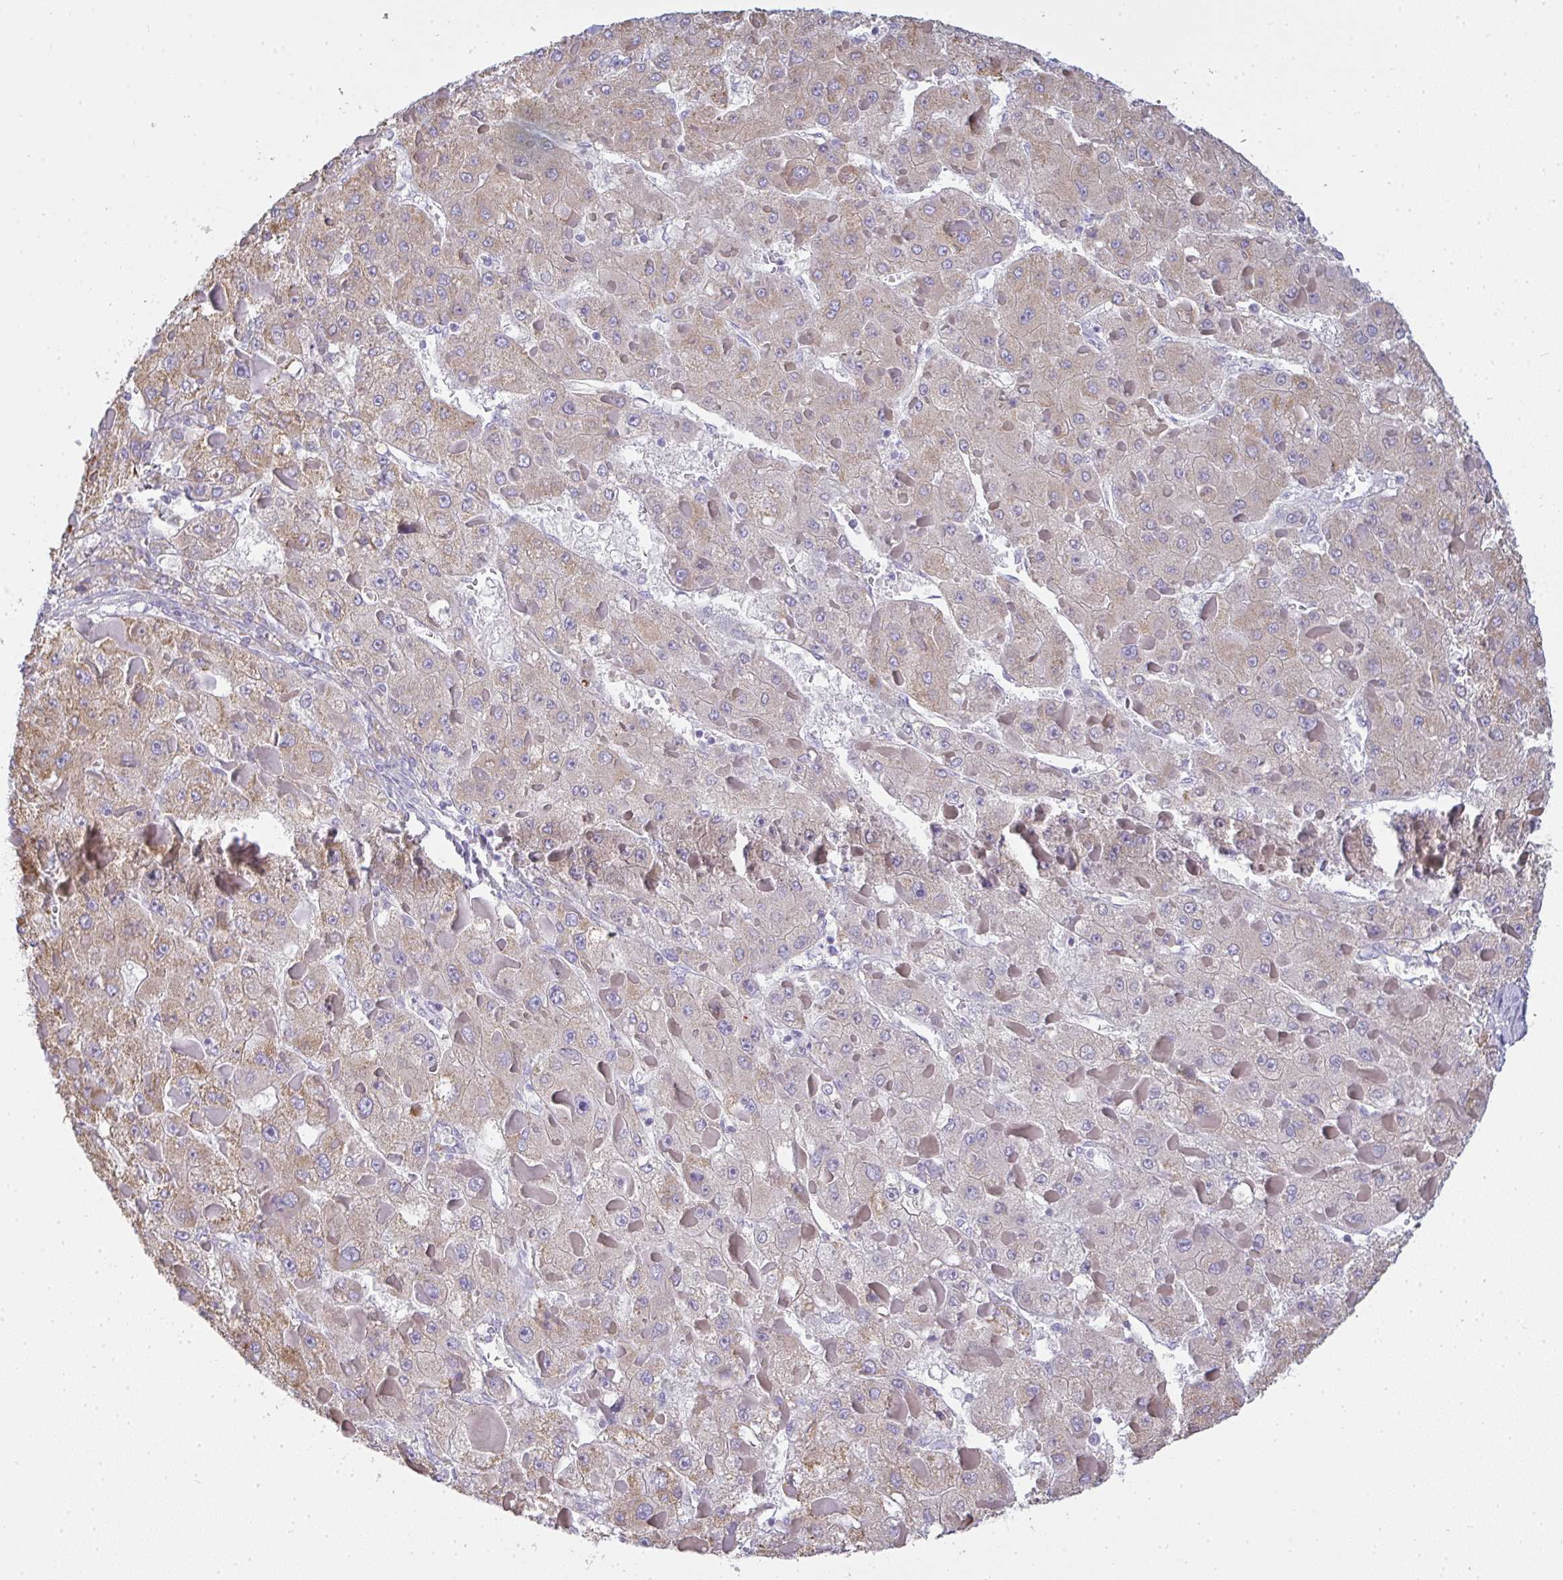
{"staining": {"intensity": "moderate", "quantity": "<25%", "location": "cytoplasmic/membranous"}, "tissue": "liver cancer", "cell_type": "Tumor cells", "image_type": "cancer", "snomed": [{"axis": "morphology", "description": "Carcinoma, Hepatocellular, NOS"}, {"axis": "topography", "description": "Liver"}], "caption": "Liver cancer was stained to show a protein in brown. There is low levels of moderate cytoplasmic/membranous positivity in approximately <25% of tumor cells.", "gene": "GSDMB", "patient": {"sex": "female", "age": 73}}